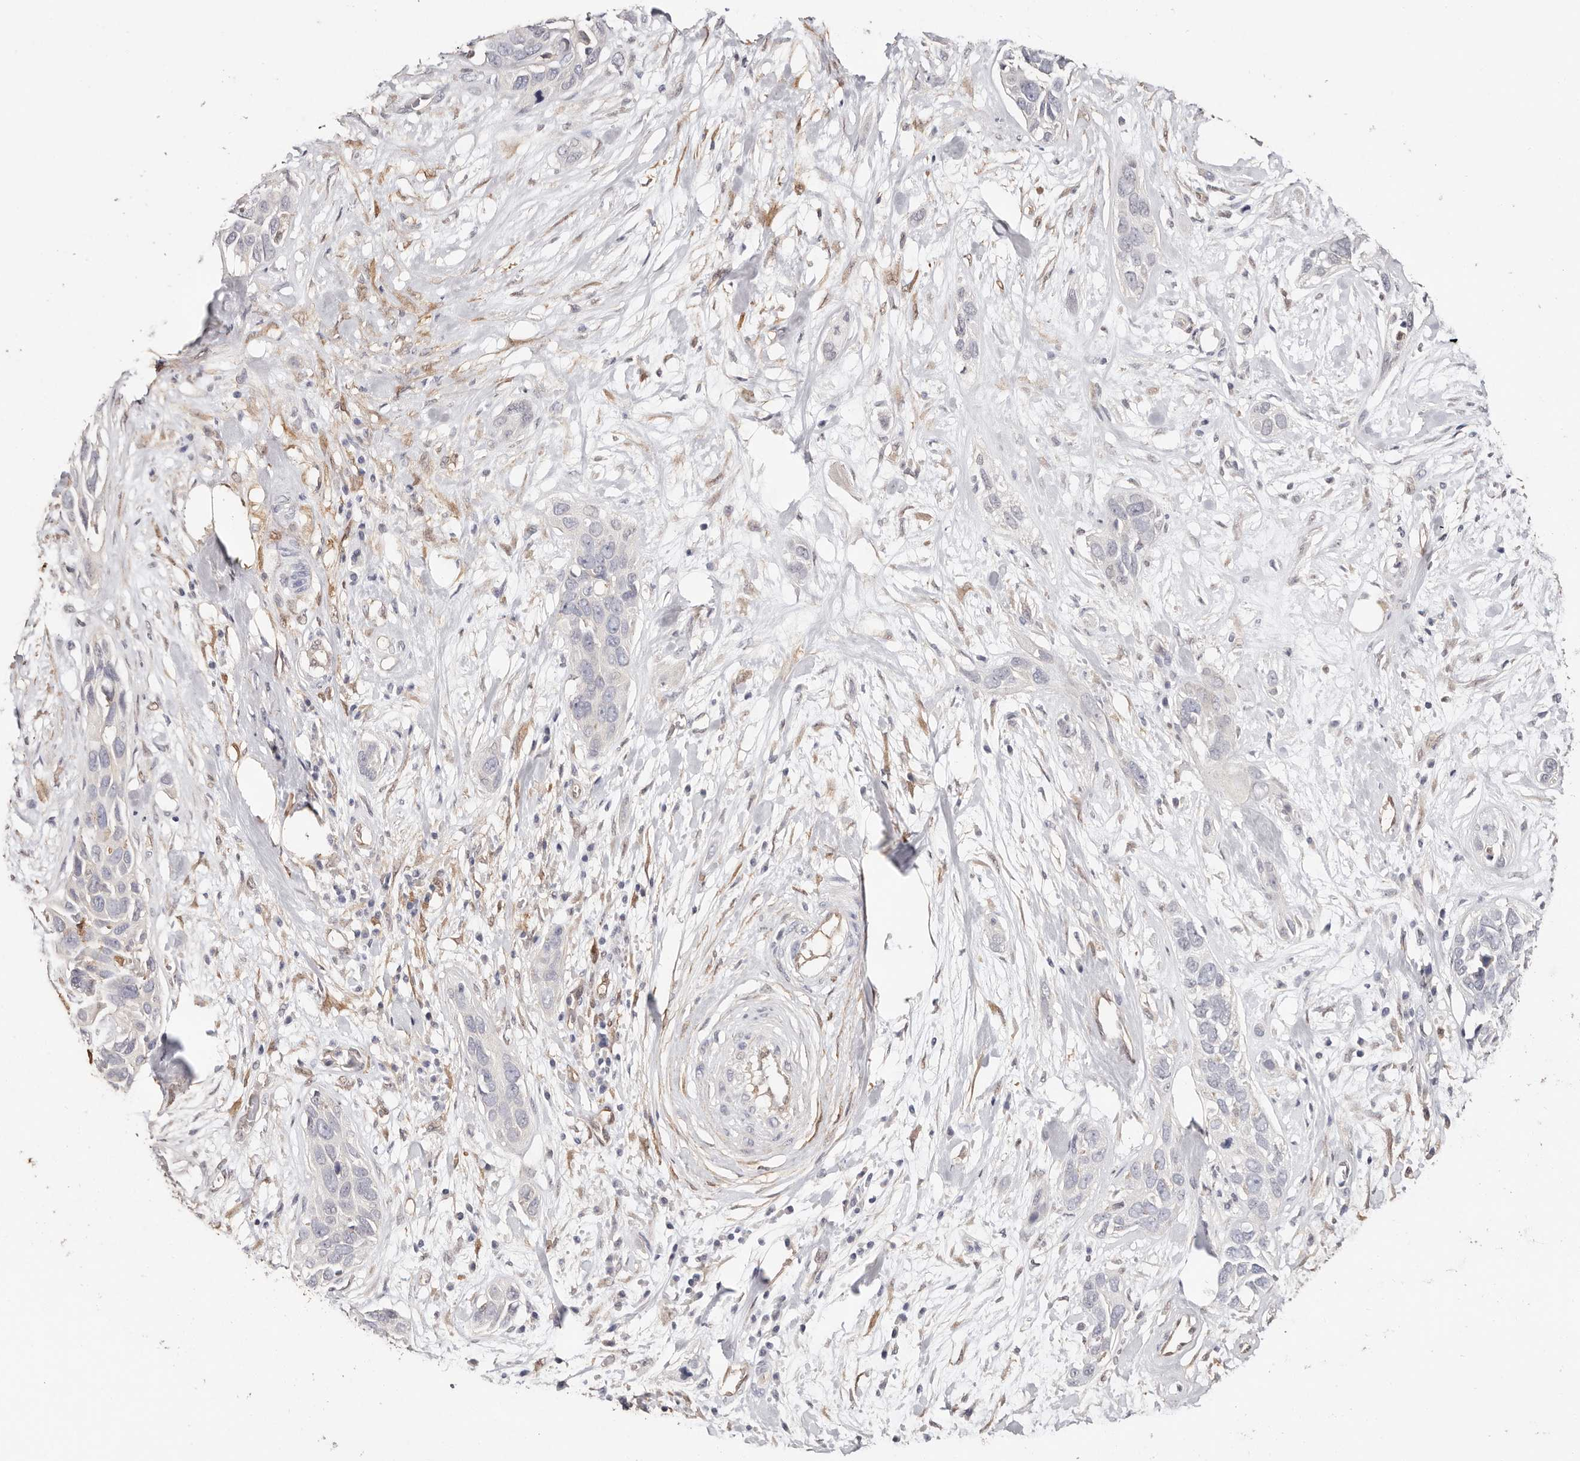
{"staining": {"intensity": "negative", "quantity": "none", "location": "none"}, "tissue": "pancreatic cancer", "cell_type": "Tumor cells", "image_type": "cancer", "snomed": [{"axis": "morphology", "description": "Adenocarcinoma, NOS"}, {"axis": "topography", "description": "Pancreas"}], "caption": "Human pancreatic adenocarcinoma stained for a protein using IHC shows no expression in tumor cells.", "gene": "TGM2", "patient": {"sex": "female", "age": 60}}